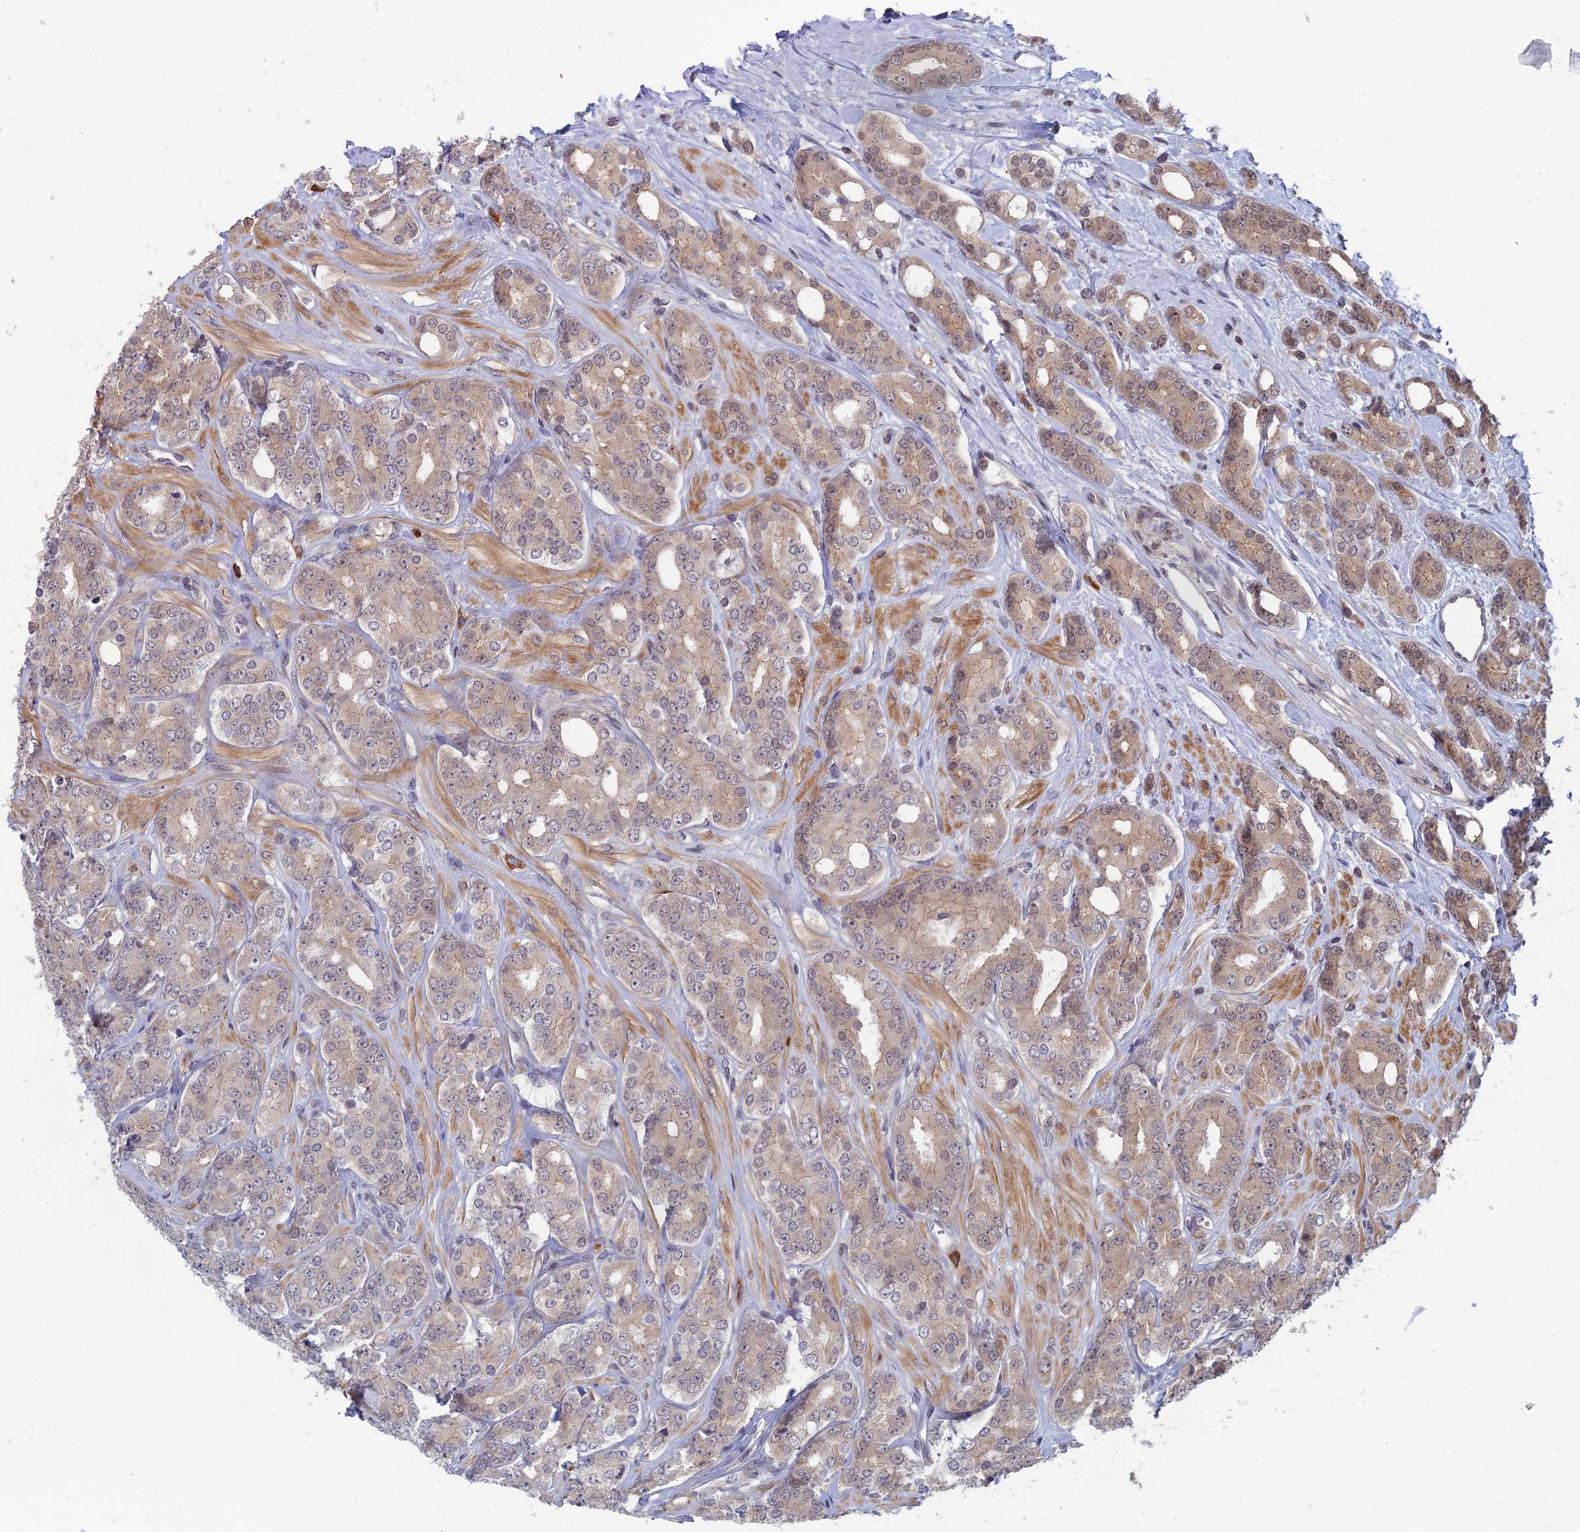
{"staining": {"intensity": "weak", "quantity": ">75%", "location": "cytoplasmic/membranous,nuclear"}, "tissue": "prostate cancer", "cell_type": "Tumor cells", "image_type": "cancer", "snomed": [{"axis": "morphology", "description": "Adenocarcinoma, High grade"}, {"axis": "topography", "description": "Prostate"}], "caption": "Immunohistochemical staining of prostate cancer demonstrates weak cytoplasmic/membranous and nuclear protein staining in approximately >75% of tumor cells.", "gene": "OPA3", "patient": {"sex": "male", "age": 62}}